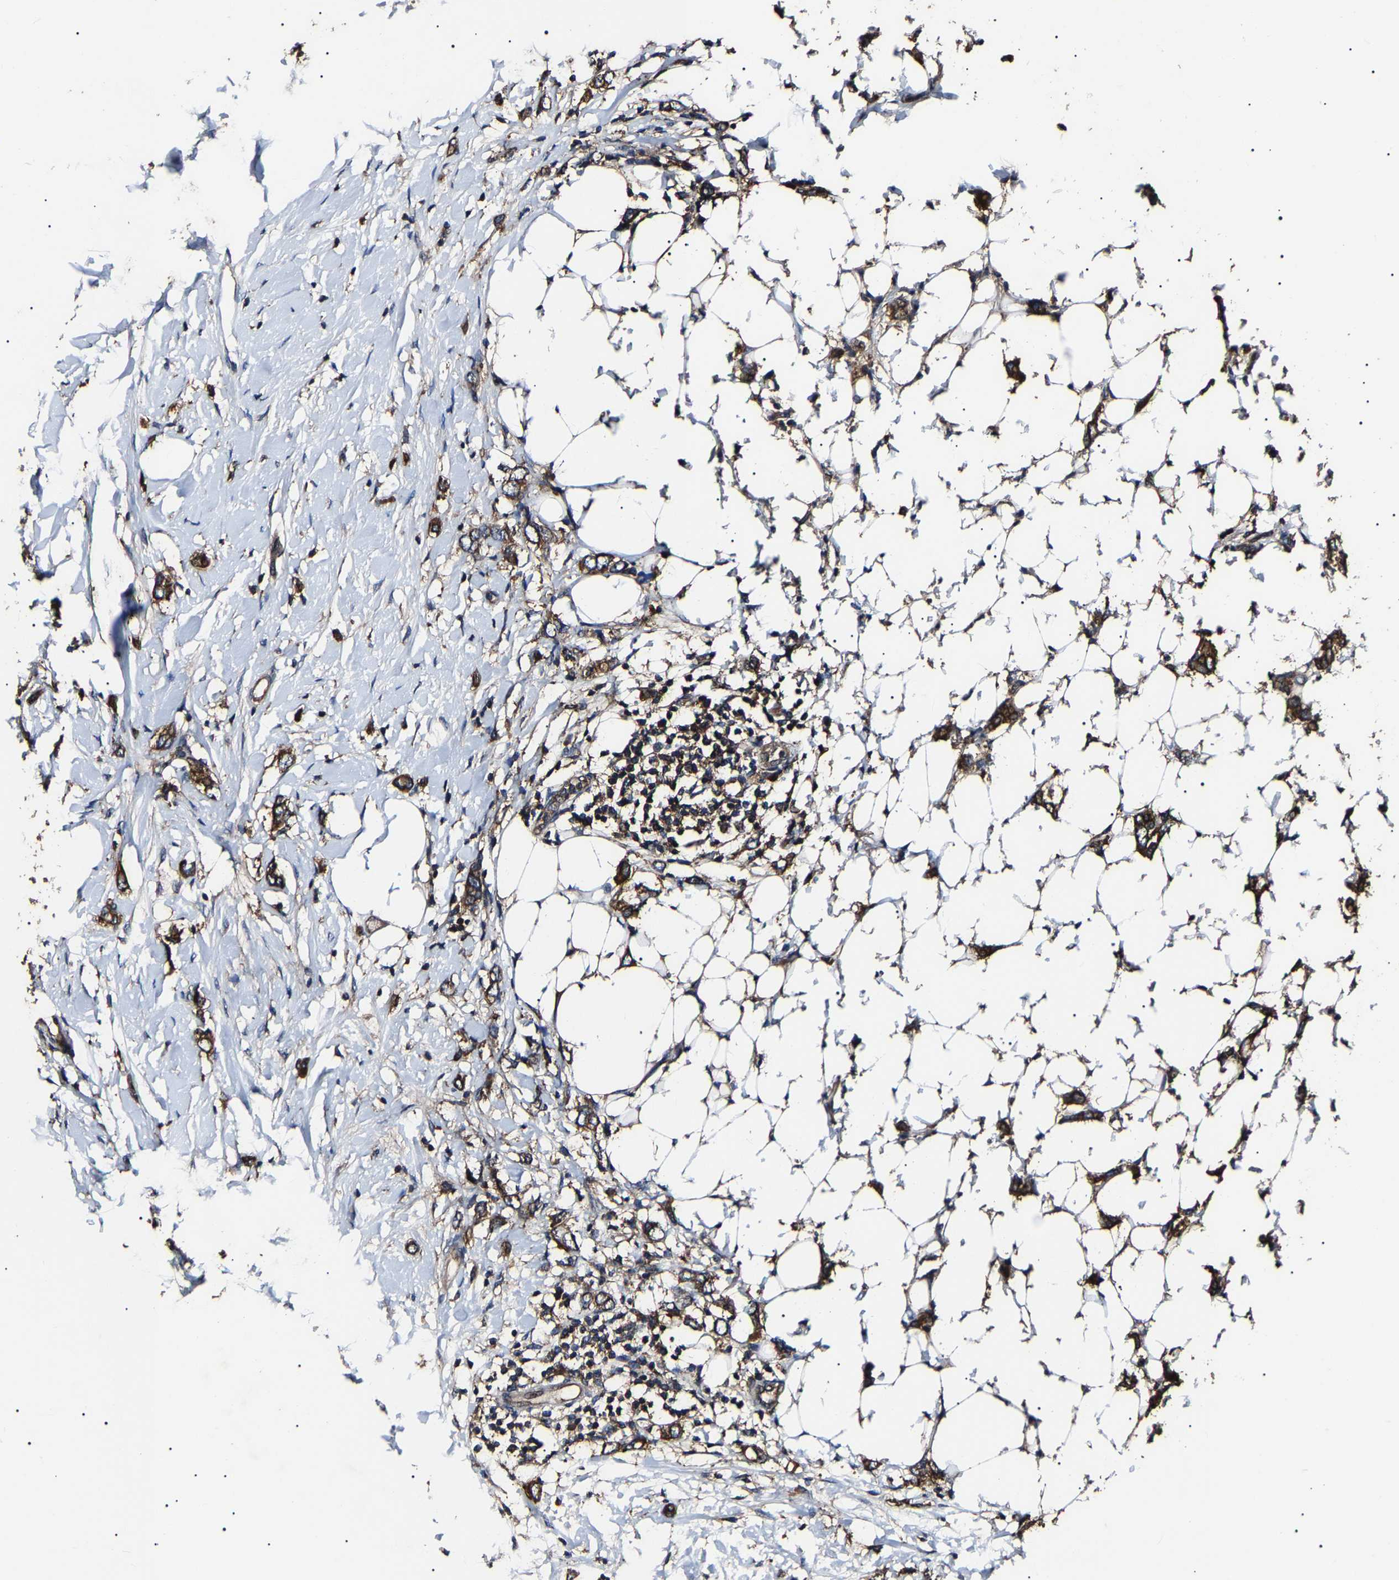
{"staining": {"intensity": "moderate", "quantity": ">75%", "location": "cytoplasmic/membranous"}, "tissue": "breast cancer", "cell_type": "Tumor cells", "image_type": "cancer", "snomed": [{"axis": "morphology", "description": "Normal tissue, NOS"}, {"axis": "morphology", "description": "Lobular carcinoma"}, {"axis": "topography", "description": "Breast"}], "caption": "Human breast cancer stained with a protein marker displays moderate staining in tumor cells.", "gene": "CCT8", "patient": {"sex": "female", "age": 47}}